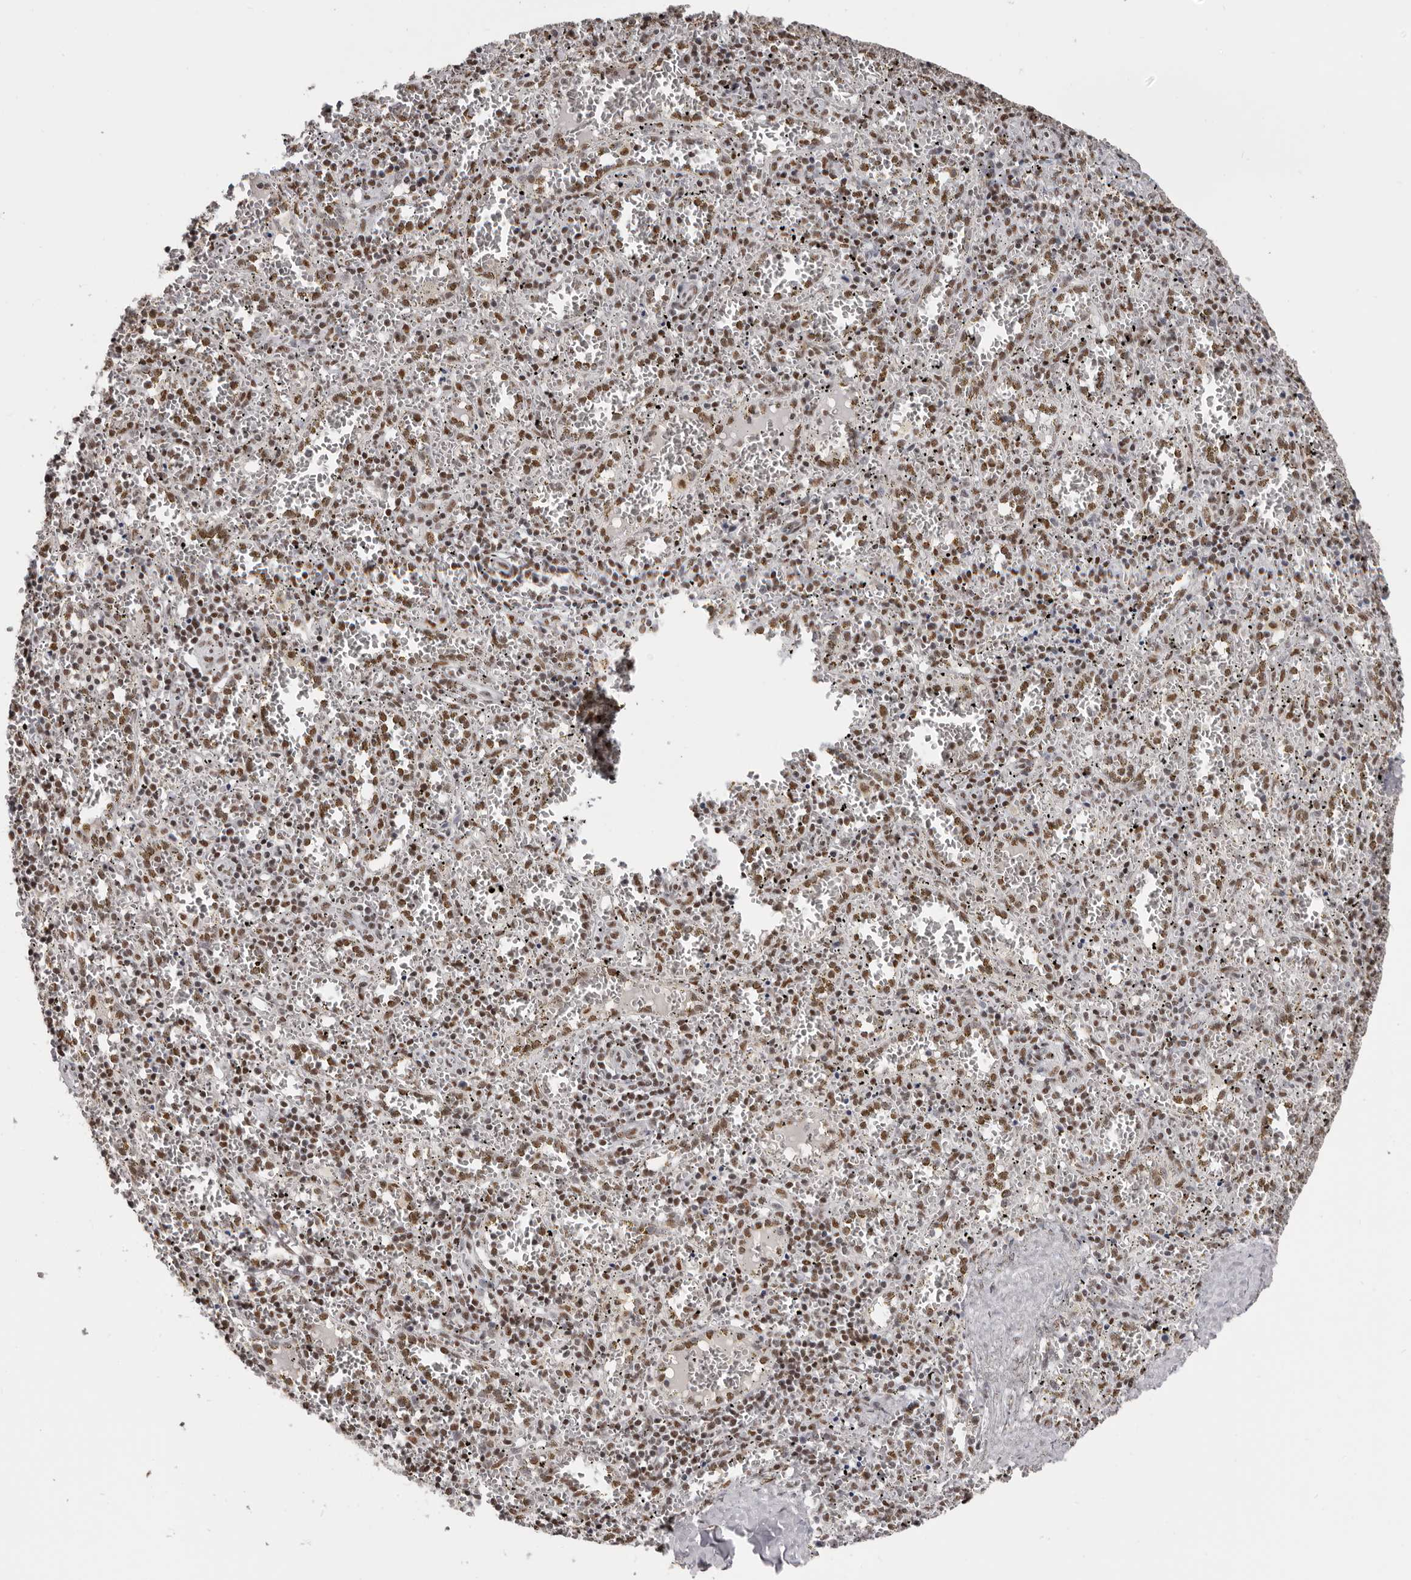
{"staining": {"intensity": "moderate", "quantity": "25%-75%", "location": "nuclear"}, "tissue": "spleen", "cell_type": "Cells in red pulp", "image_type": "normal", "snomed": [{"axis": "morphology", "description": "Normal tissue, NOS"}, {"axis": "topography", "description": "Spleen"}], "caption": "A photomicrograph showing moderate nuclear staining in about 25%-75% of cells in red pulp in normal spleen, as visualized by brown immunohistochemical staining.", "gene": "SCAF4", "patient": {"sex": "male", "age": 11}}